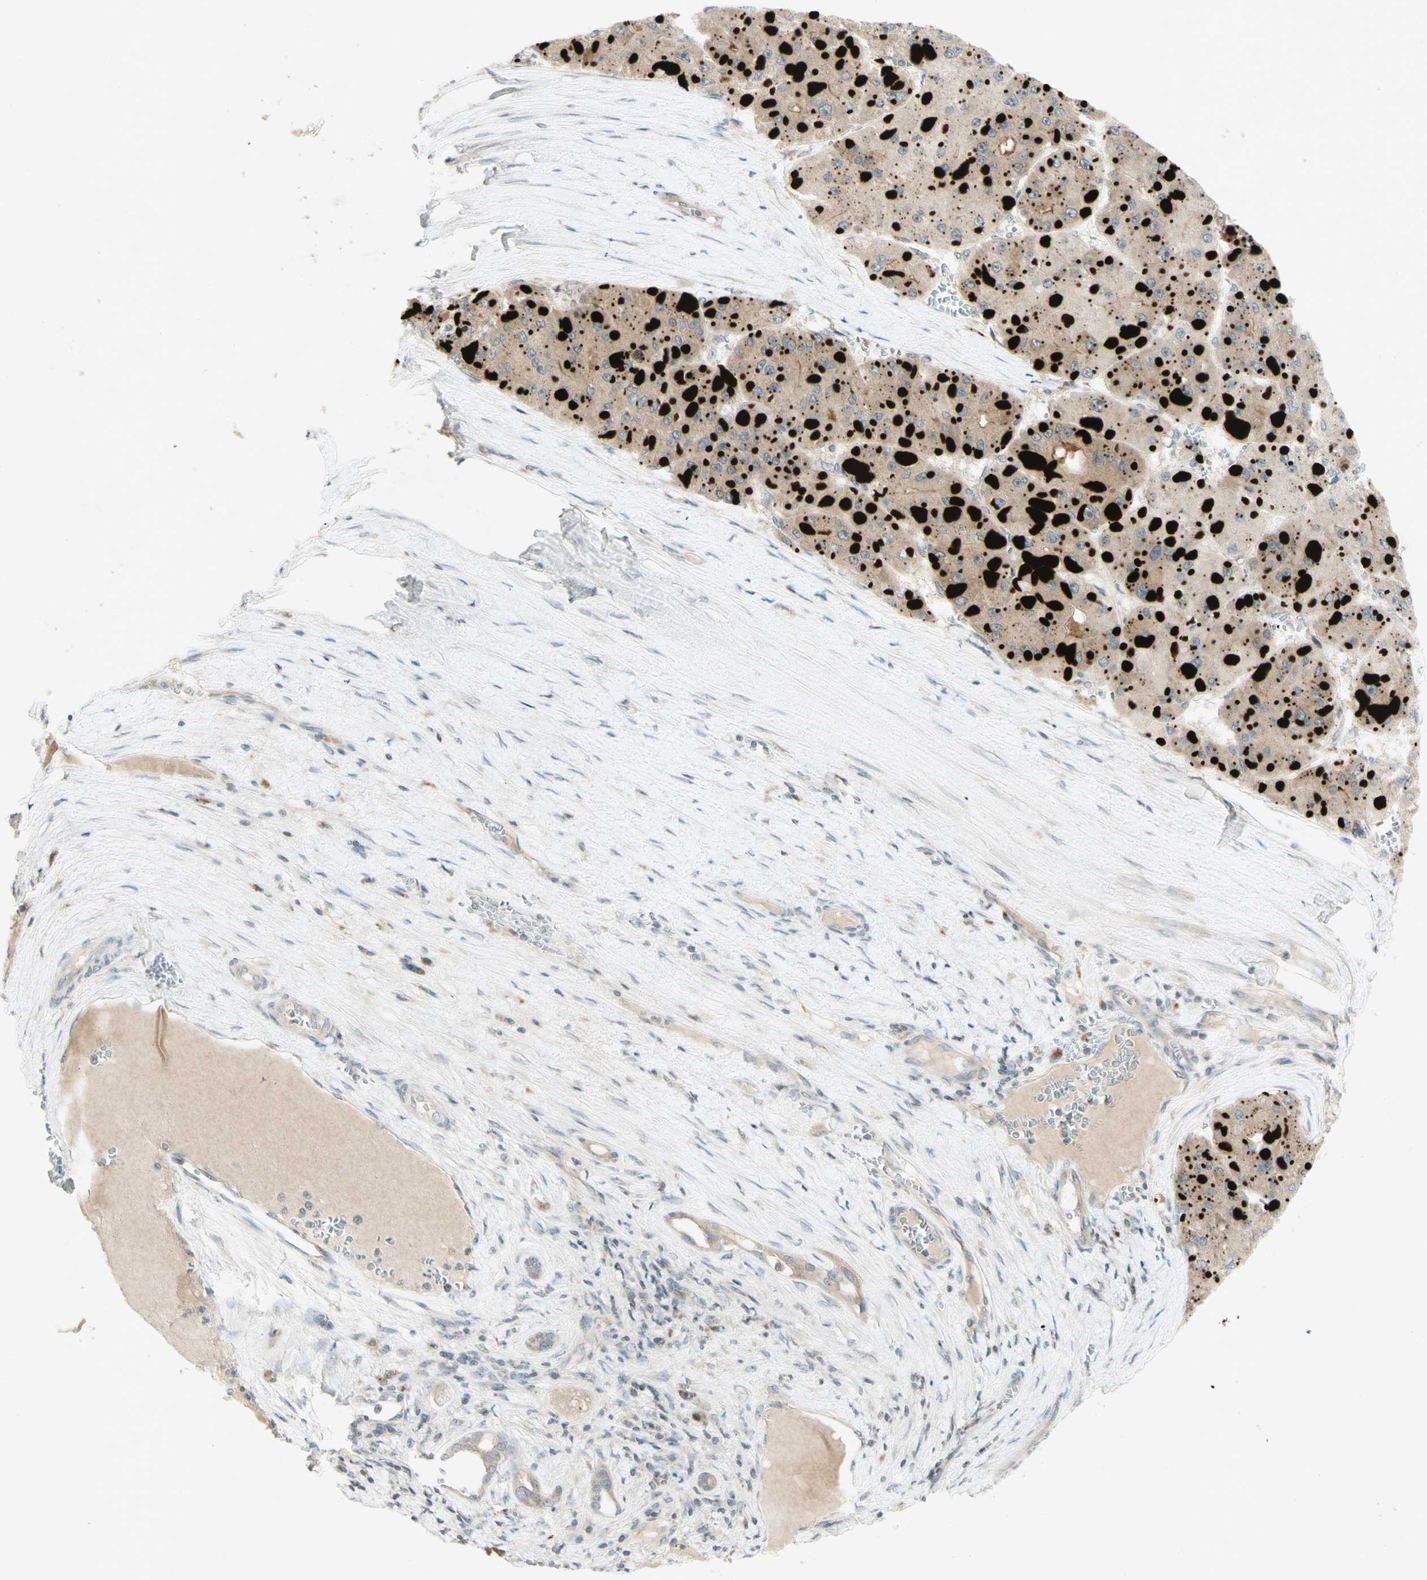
{"staining": {"intensity": "weak", "quantity": ">75%", "location": "cytoplasmic/membranous"}, "tissue": "liver cancer", "cell_type": "Tumor cells", "image_type": "cancer", "snomed": [{"axis": "morphology", "description": "Carcinoma, Hepatocellular, NOS"}, {"axis": "topography", "description": "Liver"}], "caption": "Tumor cells exhibit low levels of weak cytoplasmic/membranous staining in approximately >75% of cells in liver hepatocellular carcinoma.", "gene": "ETF1", "patient": {"sex": "female", "age": 73}}